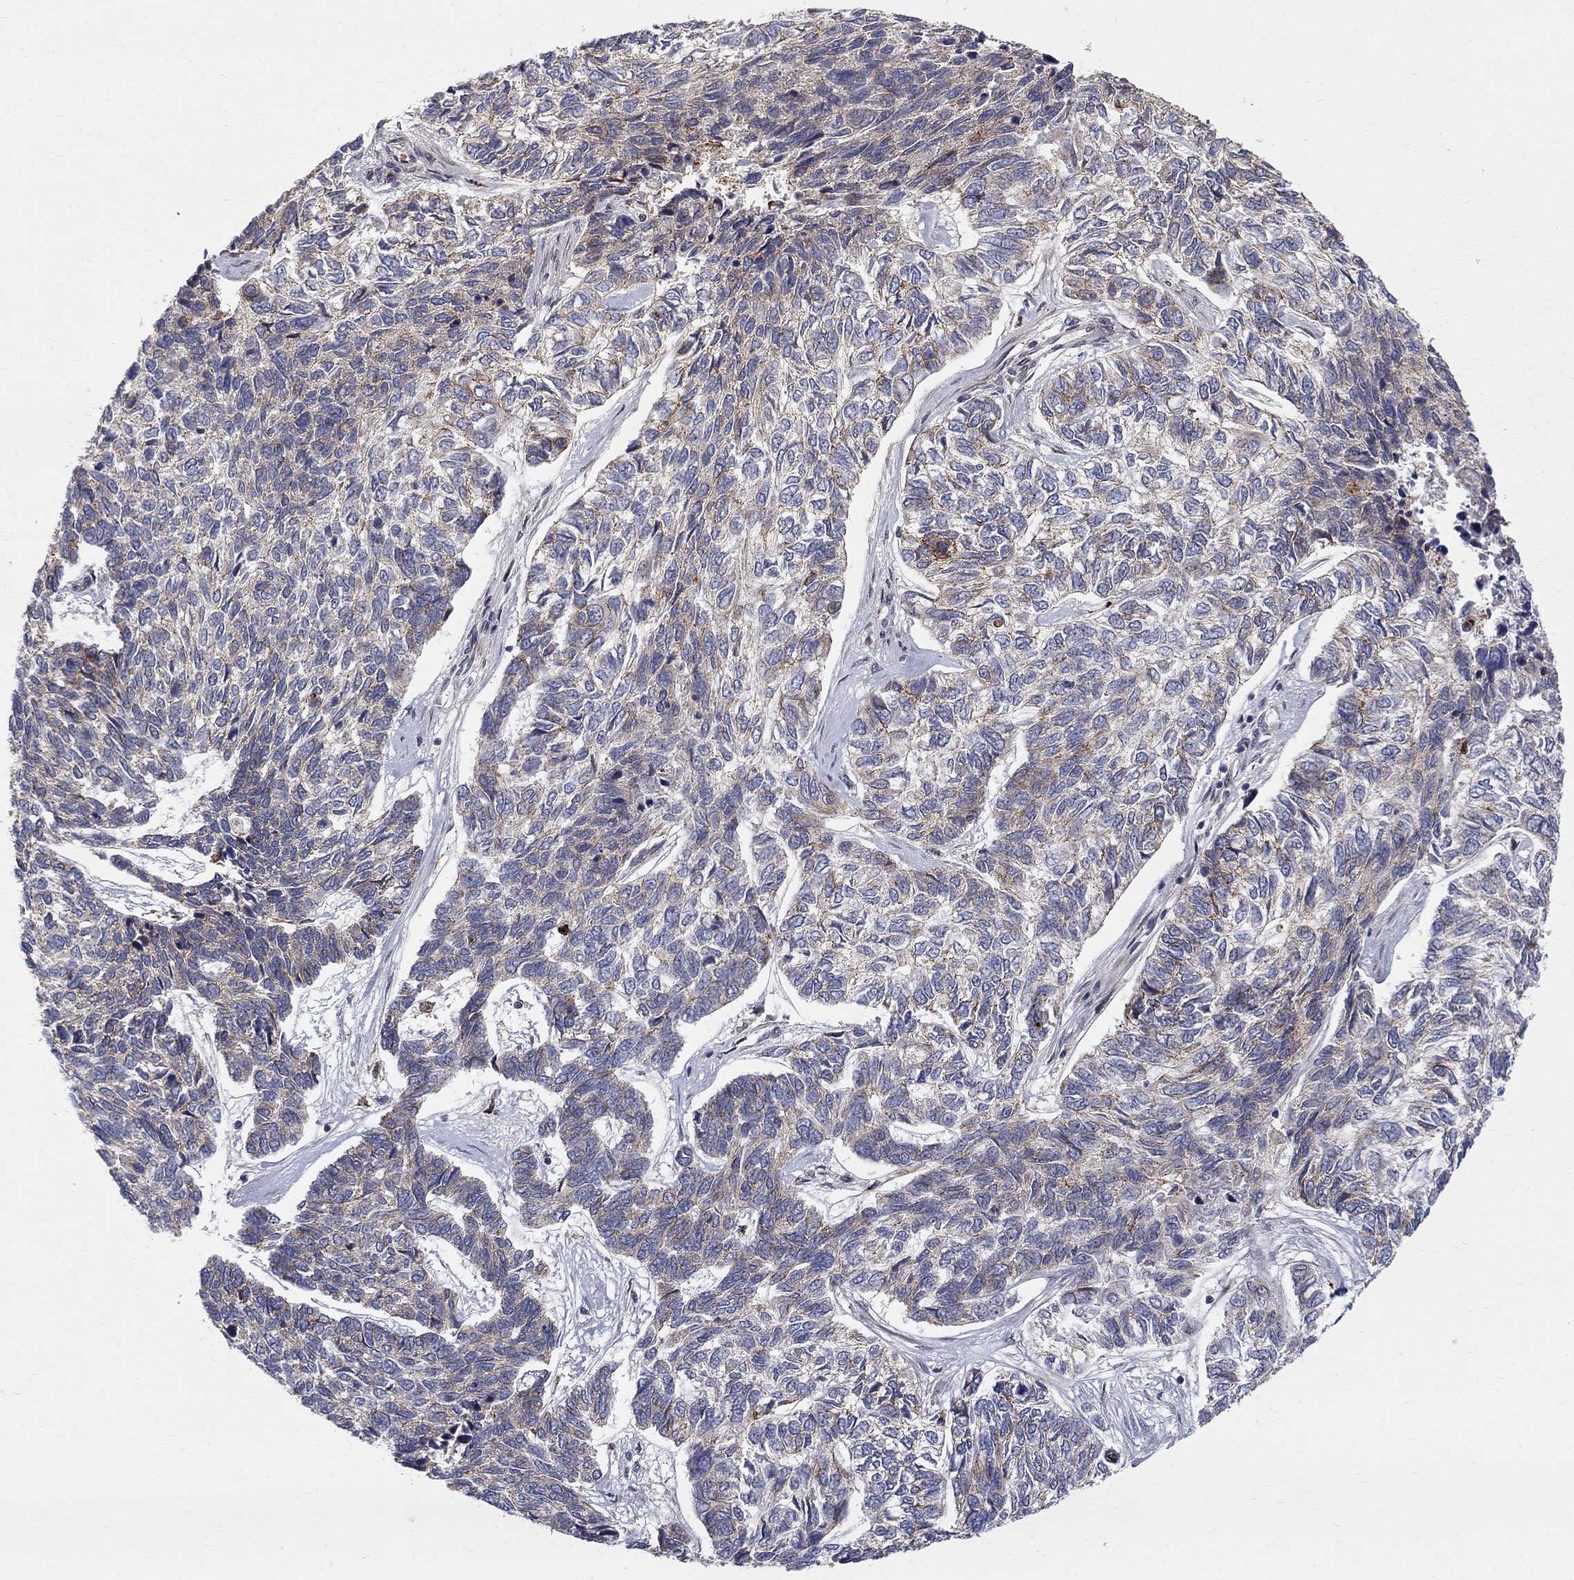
{"staining": {"intensity": "moderate", "quantity": "<25%", "location": "cytoplasmic/membranous"}, "tissue": "skin cancer", "cell_type": "Tumor cells", "image_type": "cancer", "snomed": [{"axis": "morphology", "description": "Basal cell carcinoma"}, {"axis": "topography", "description": "Skin"}], "caption": "The micrograph displays a brown stain indicating the presence of a protein in the cytoplasmic/membranous of tumor cells in skin cancer (basal cell carcinoma).", "gene": "WDR19", "patient": {"sex": "female", "age": 65}}